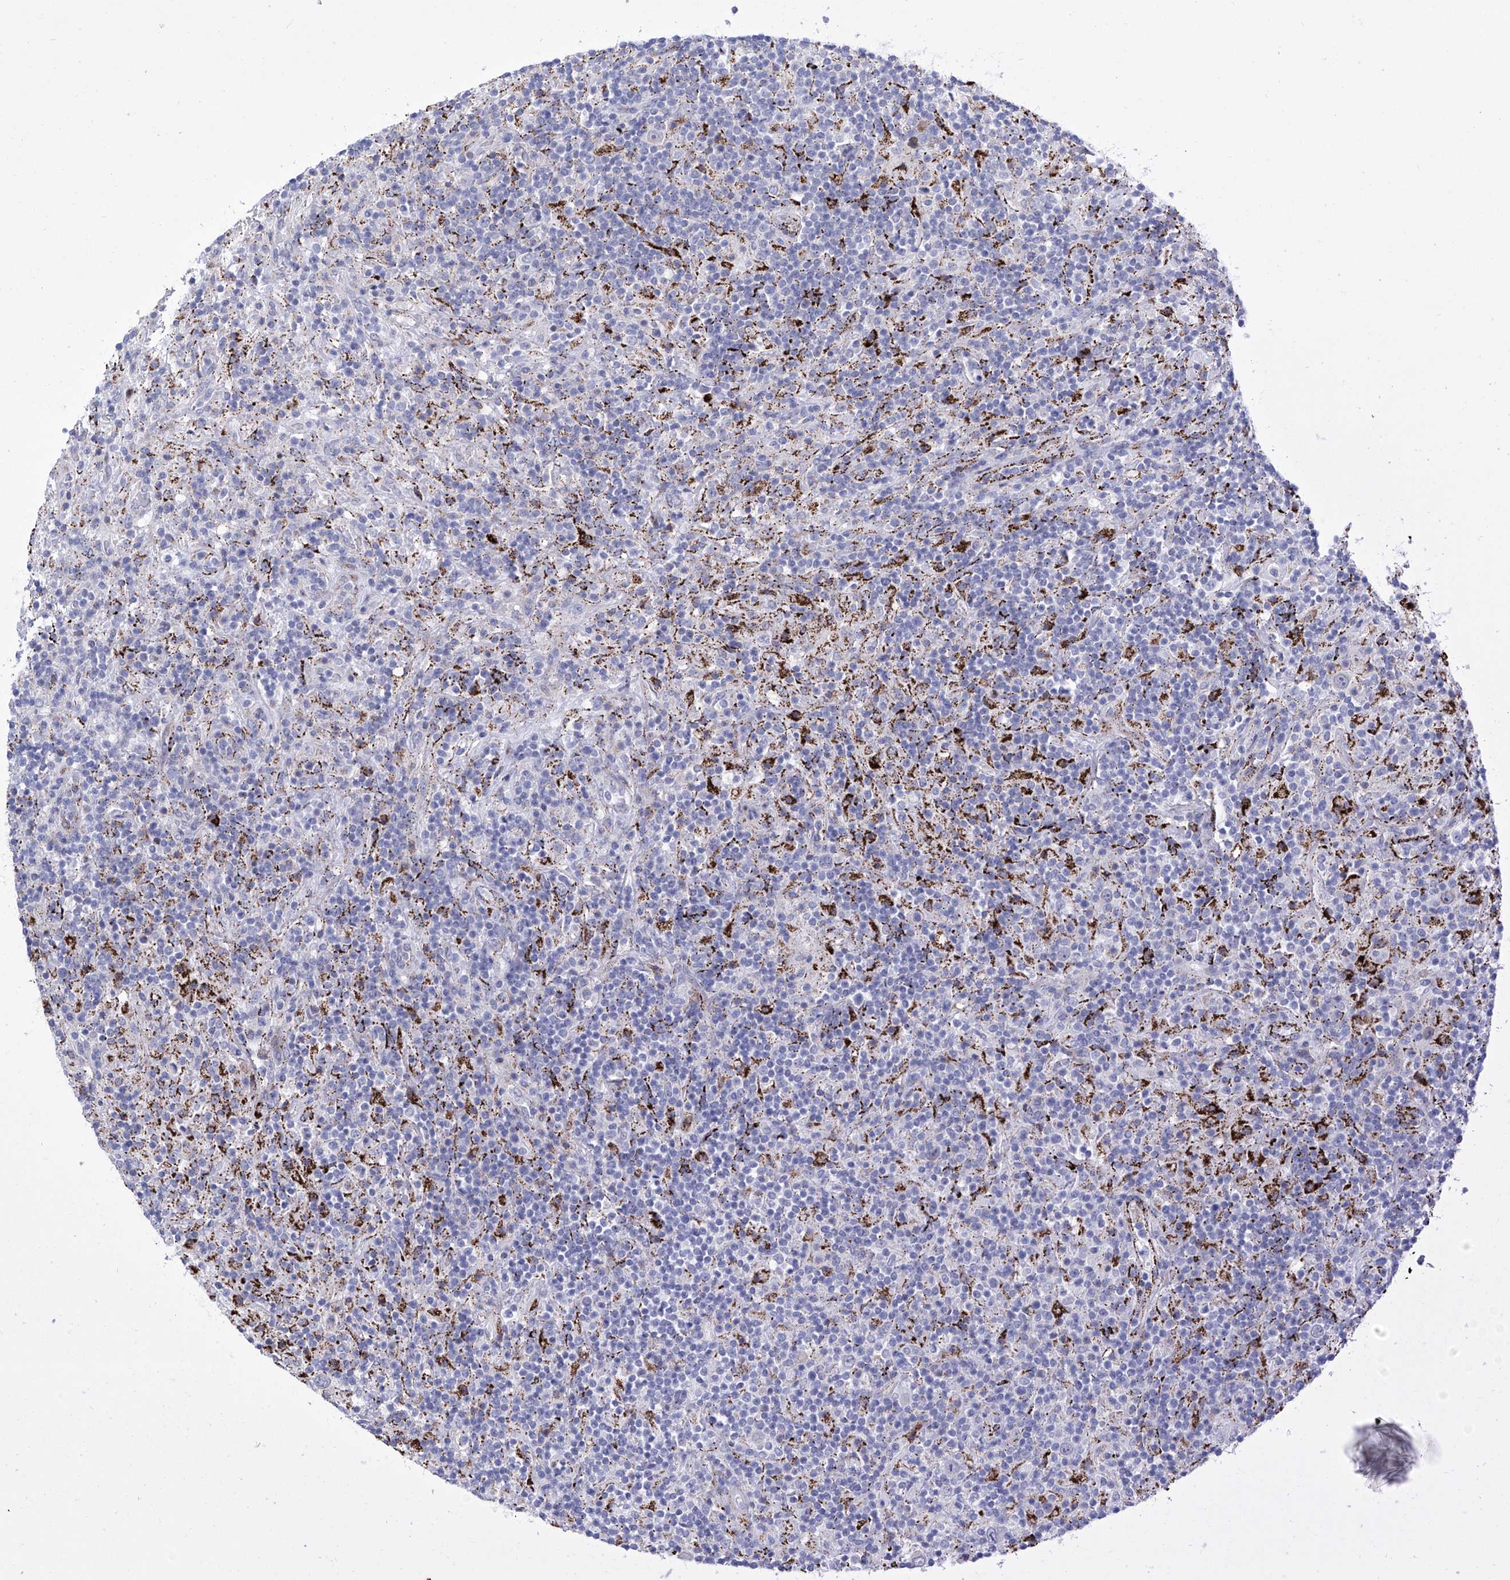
{"staining": {"intensity": "negative", "quantity": "none", "location": "none"}, "tissue": "lymphoma", "cell_type": "Tumor cells", "image_type": "cancer", "snomed": [{"axis": "morphology", "description": "Hodgkin's disease, NOS"}, {"axis": "topography", "description": "Lymph node"}], "caption": "The photomicrograph shows no significant staining in tumor cells of lymphoma.", "gene": "C1orf87", "patient": {"sex": "male", "age": 70}}